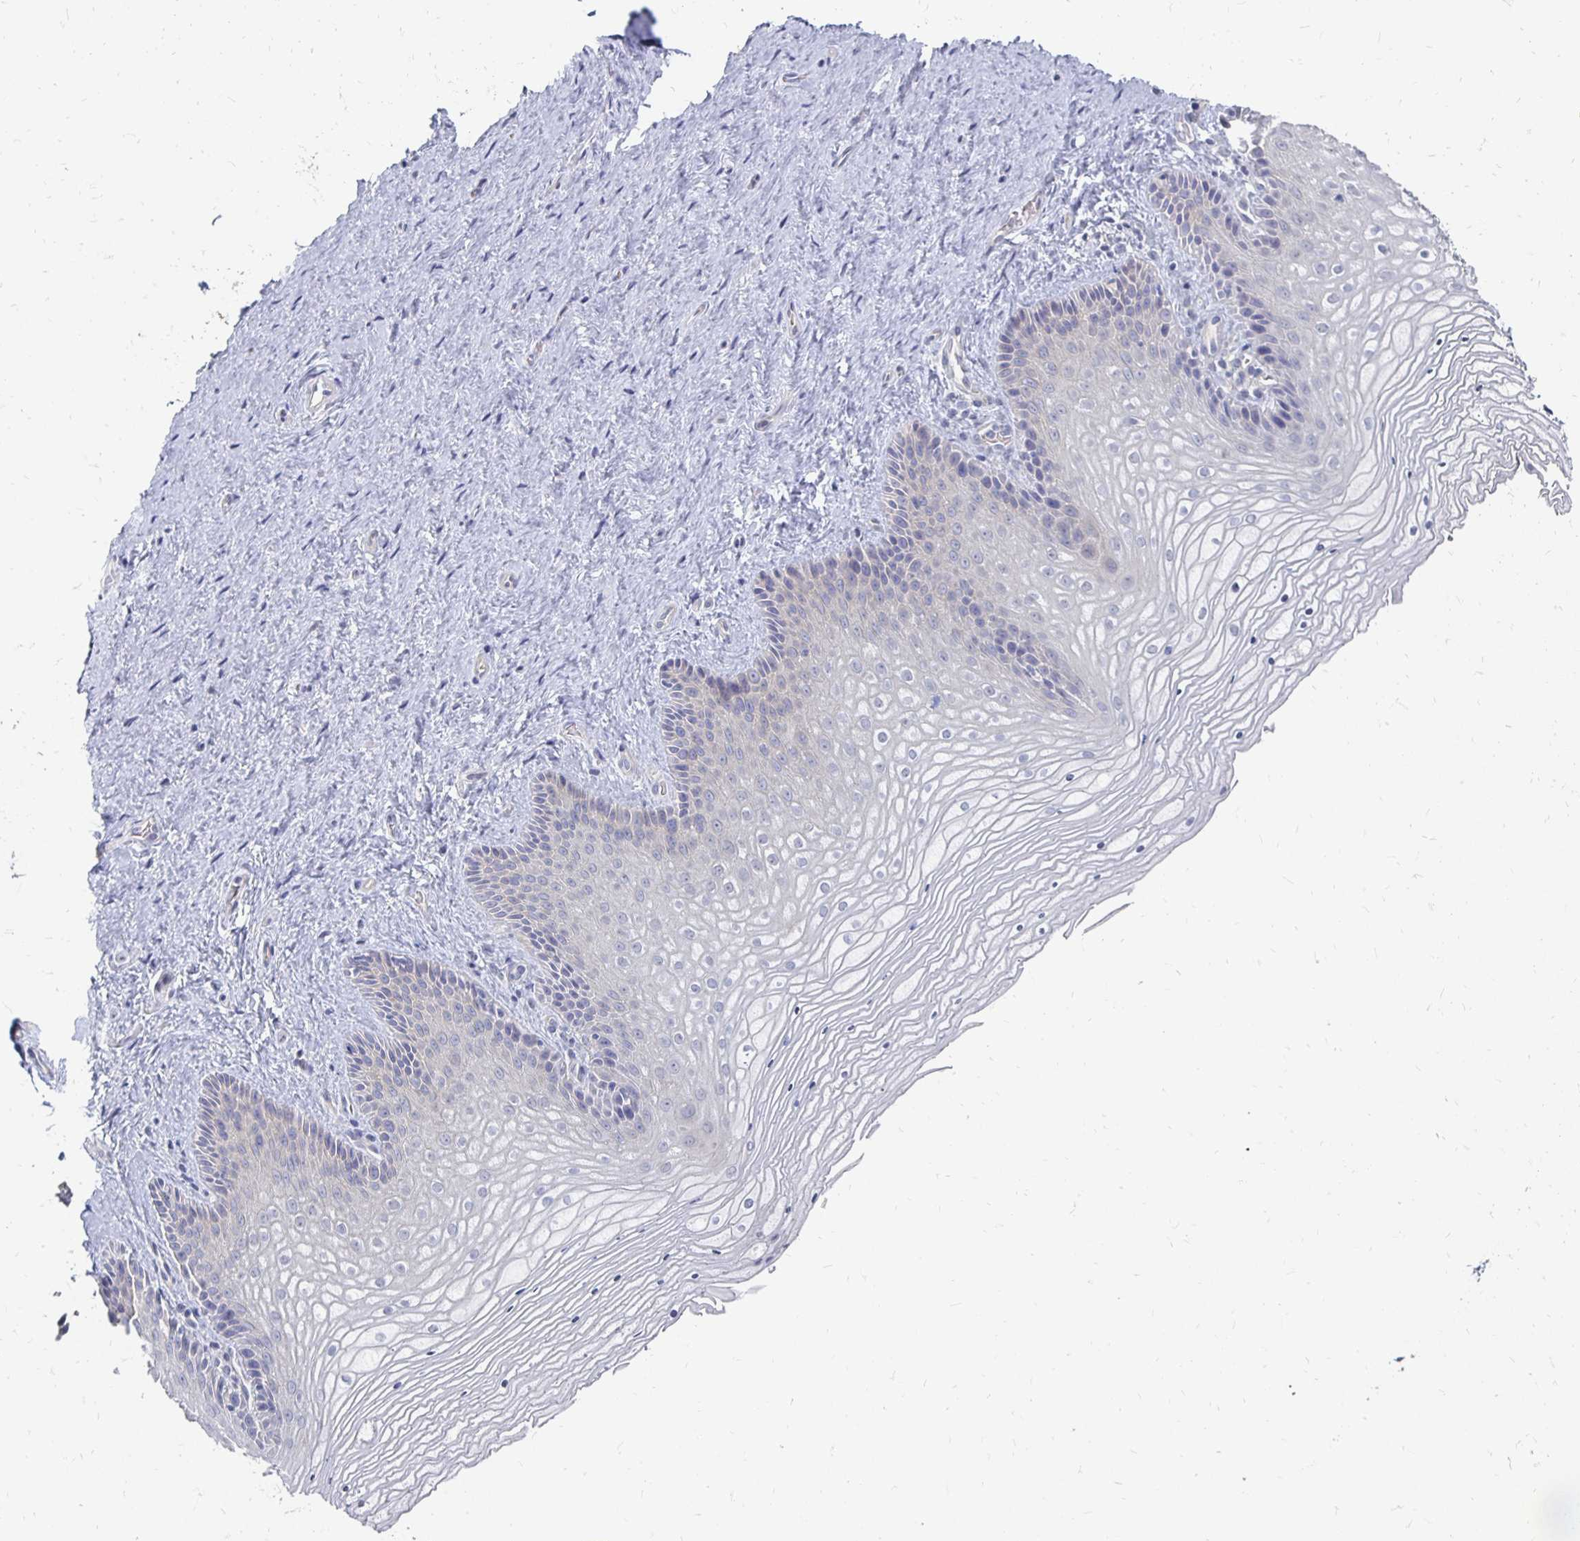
{"staining": {"intensity": "negative", "quantity": "none", "location": "none"}, "tissue": "vagina", "cell_type": "Squamous epithelial cells", "image_type": "normal", "snomed": [{"axis": "morphology", "description": "Normal tissue, NOS"}, {"axis": "topography", "description": "Vagina"}], "caption": "Immunohistochemistry (IHC) histopathology image of unremarkable vagina: vagina stained with DAB (3,3'-diaminobenzidine) demonstrates no significant protein staining in squamous epithelial cells.", "gene": "FKRP", "patient": {"sex": "female", "age": 45}}